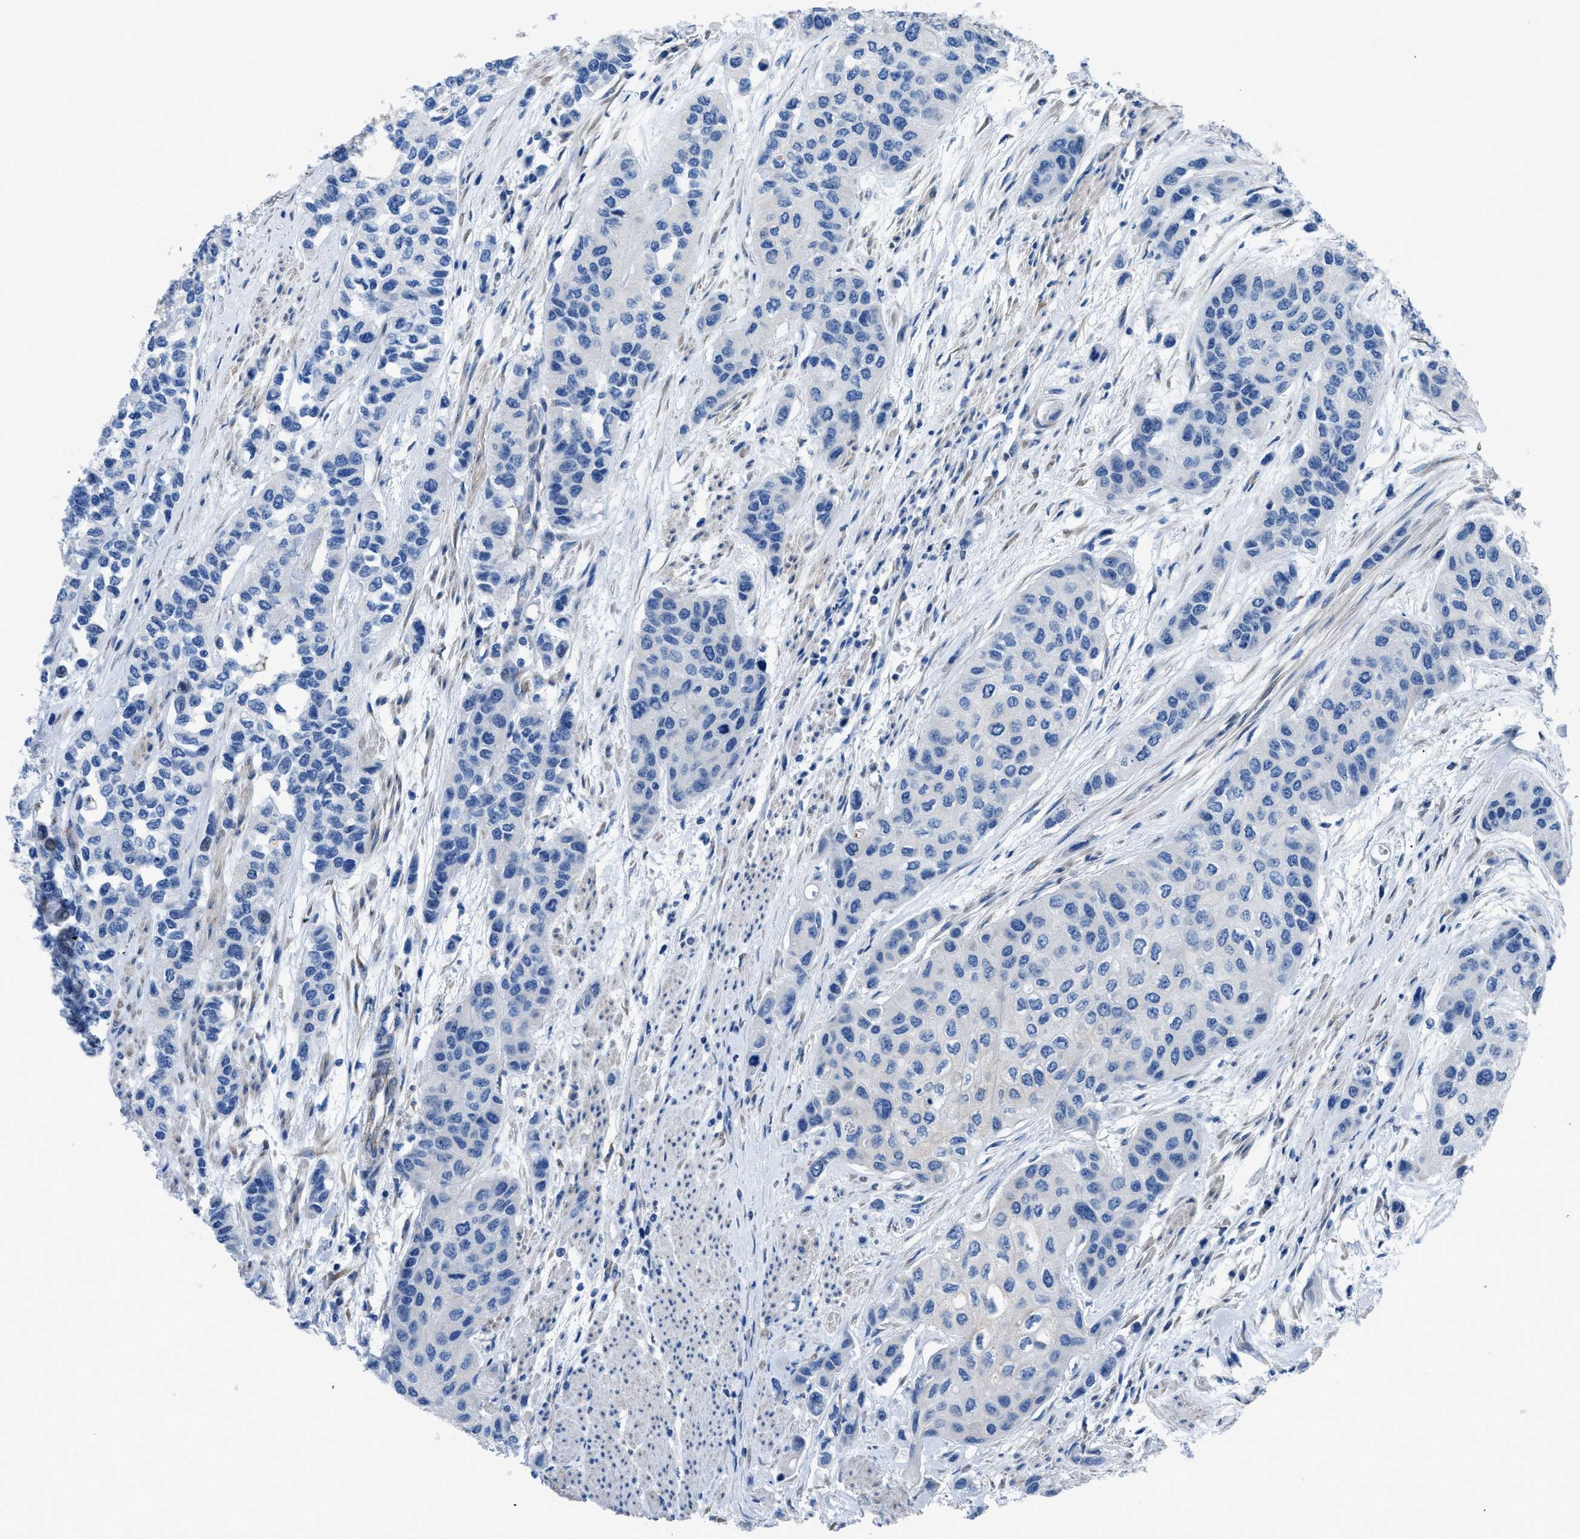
{"staining": {"intensity": "negative", "quantity": "none", "location": "none"}, "tissue": "urothelial cancer", "cell_type": "Tumor cells", "image_type": "cancer", "snomed": [{"axis": "morphology", "description": "Urothelial carcinoma, High grade"}, {"axis": "topography", "description": "Urinary bladder"}], "caption": "This is a image of immunohistochemistry (IHC) staining of urothelial cancer, which shows no positivity in tumor cells. (Brightfield microscopy of DAB IHC at high magnification).", "gene": "ITPR1", "patient": {"sex": "female", "age": 56}}